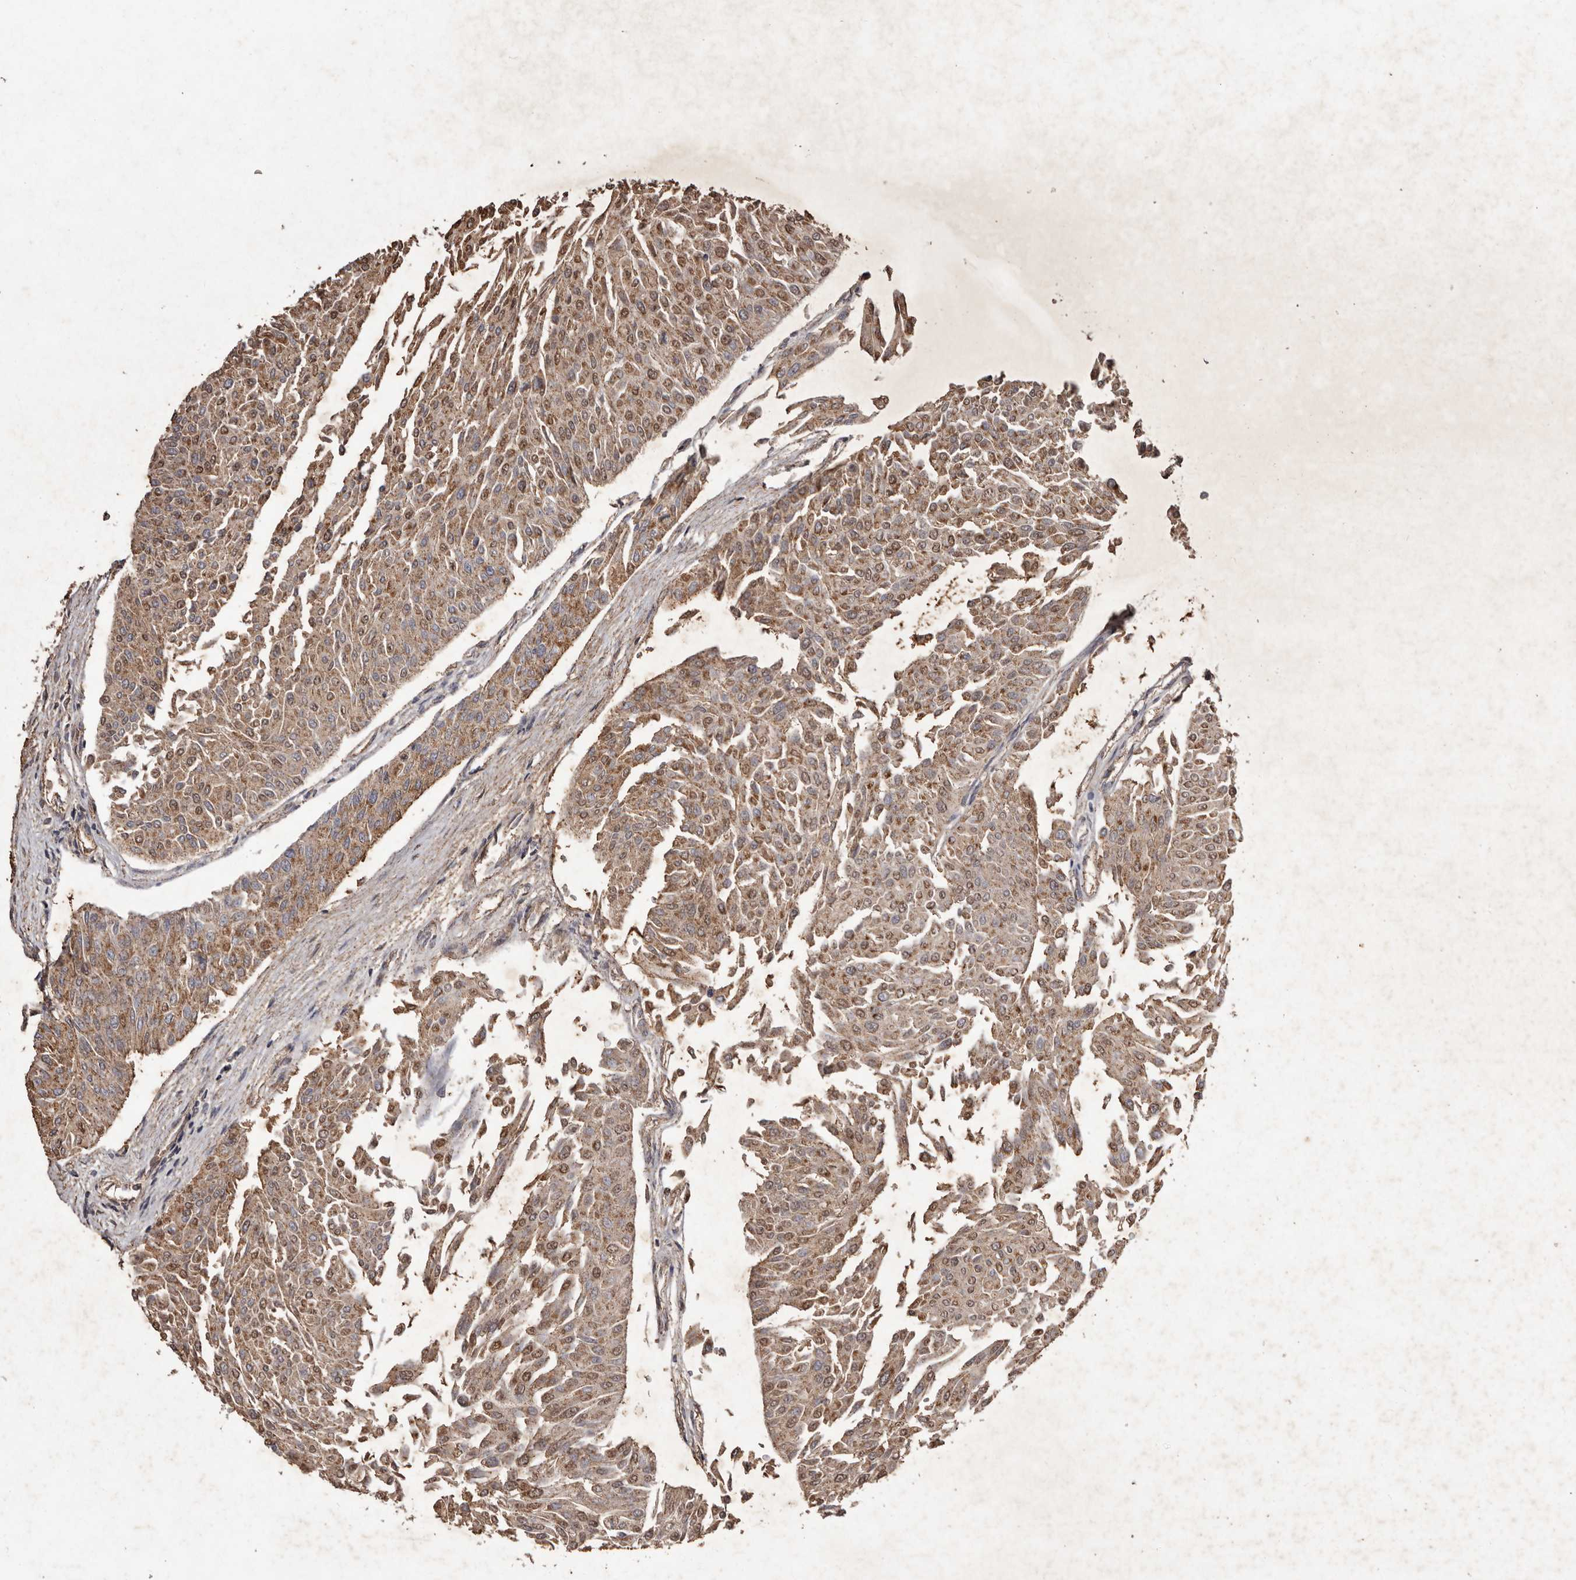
{"staining": {"intensity": "moderate", "quantity": ">75%", "location": "cytoplasmic/membranous"}, "tissue": "urothelial cancer", "cell_type": "Tumor cells", "image_type": "cancer", "snomed": [{"axis": "morphology", "description": "Urothelial carcinoma, Low grade"}, {"axis": "topography", "description": "Urinary bladder"}], "caption": "Human urothelial cancer stained with a protein marker shows moderate staining in tumor cells.", "gene": "CXCL14", "patient": {"sex": "male", "age": 67}}